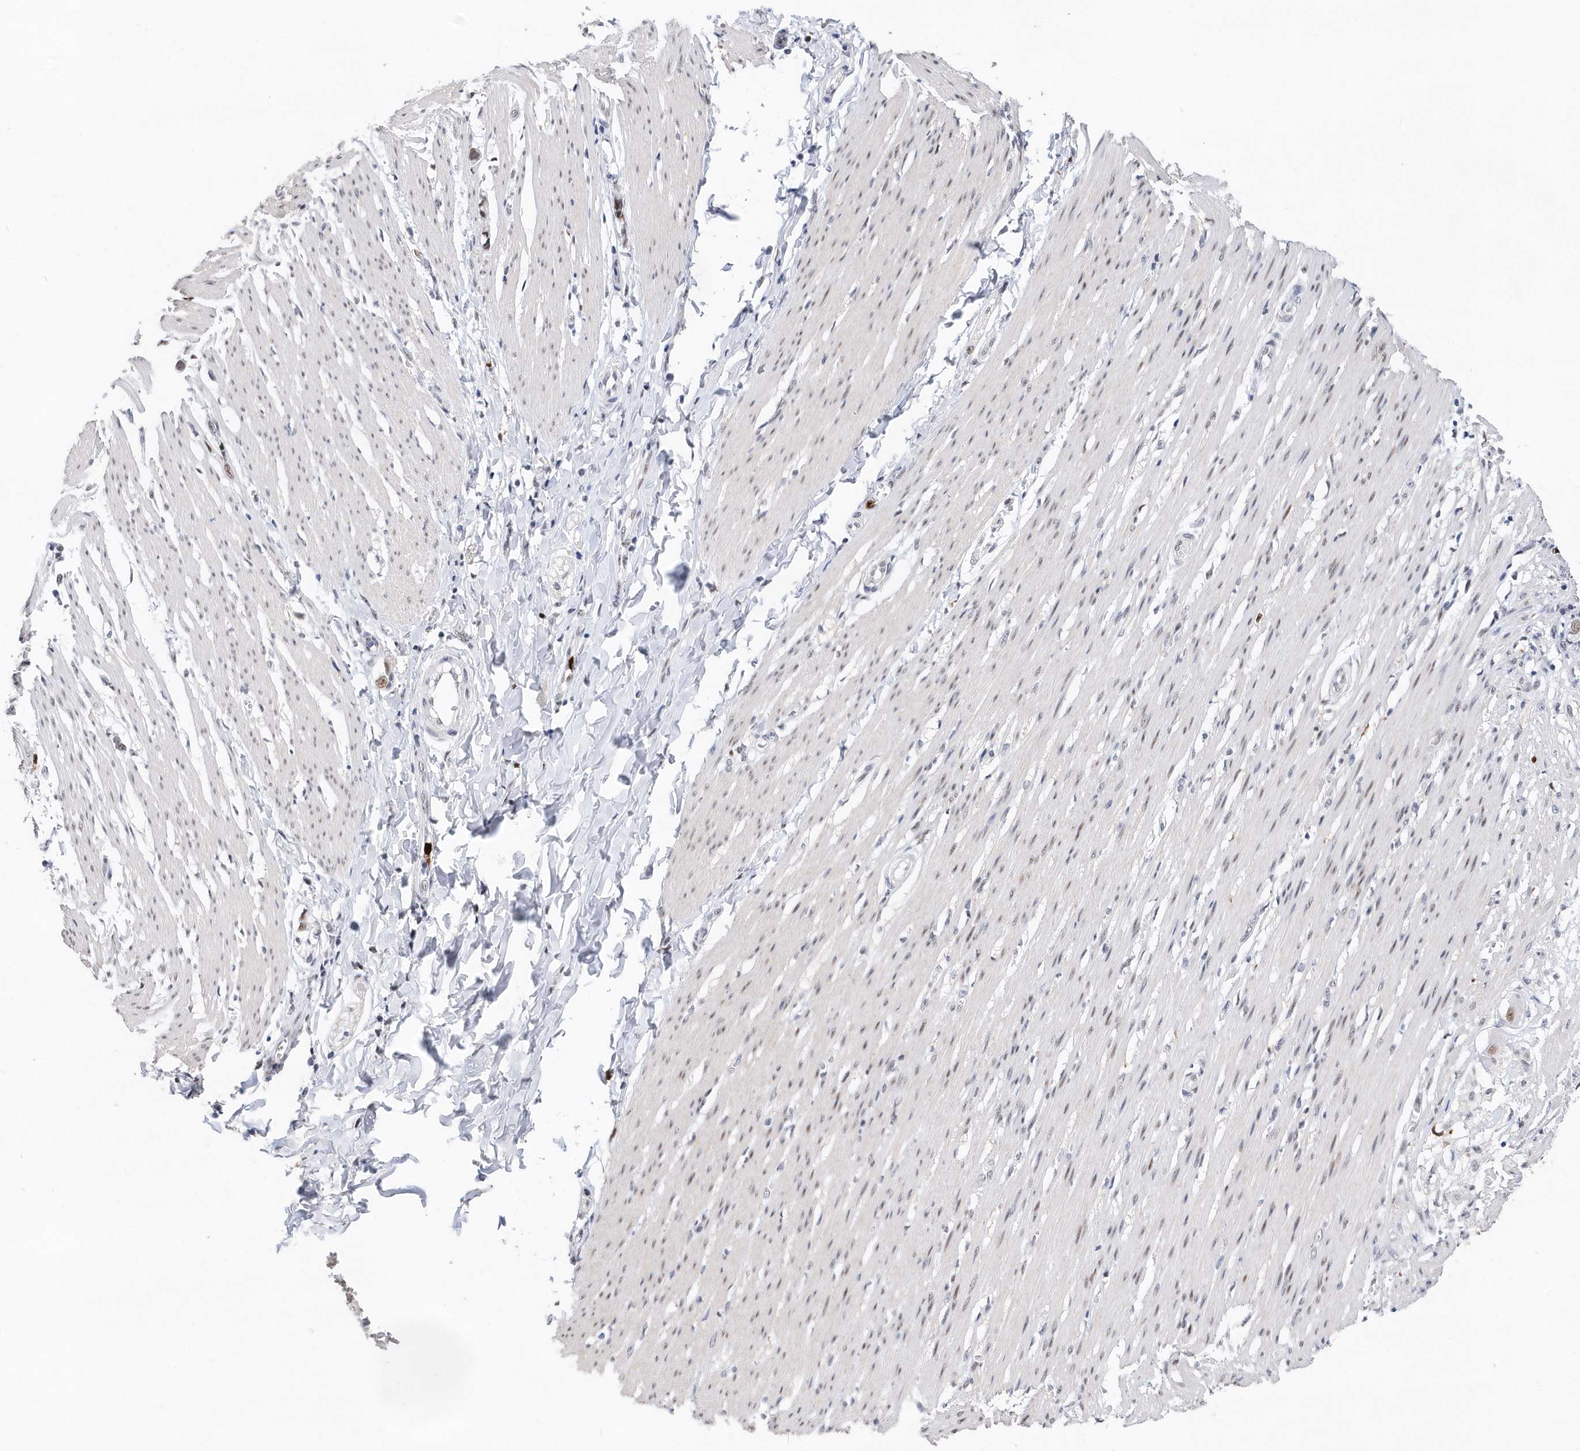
{"staining": {"intensity": "weak", "quantity": "25%-75%", "location": "nuclear"}, "tissue": "smooth muscle", "cell_type": "Smooth muscle cells", "image_type": "normal", "snomed": [{"axis": "morphology", "description": "Normal tissue, NOS"}, {"axis": "morphology", "description": "Adenocarcinoma, NOS"}, {"axis": "topography", "description": "Colon"}, {"axis": "topography", "description": "Peripheral nerve tissue"}], "caption": "Smooth muscle cells demonstrate low levels of weak nuclear staining in approximately 25%-75% of cells in benign smooth muscle. (Stains: DAB in brown, nuclei in blue, Microscopy: brightfield microscopy at high magnification).", "gene": "RPP30", "patient": {"sex": "male", "age": 14}}